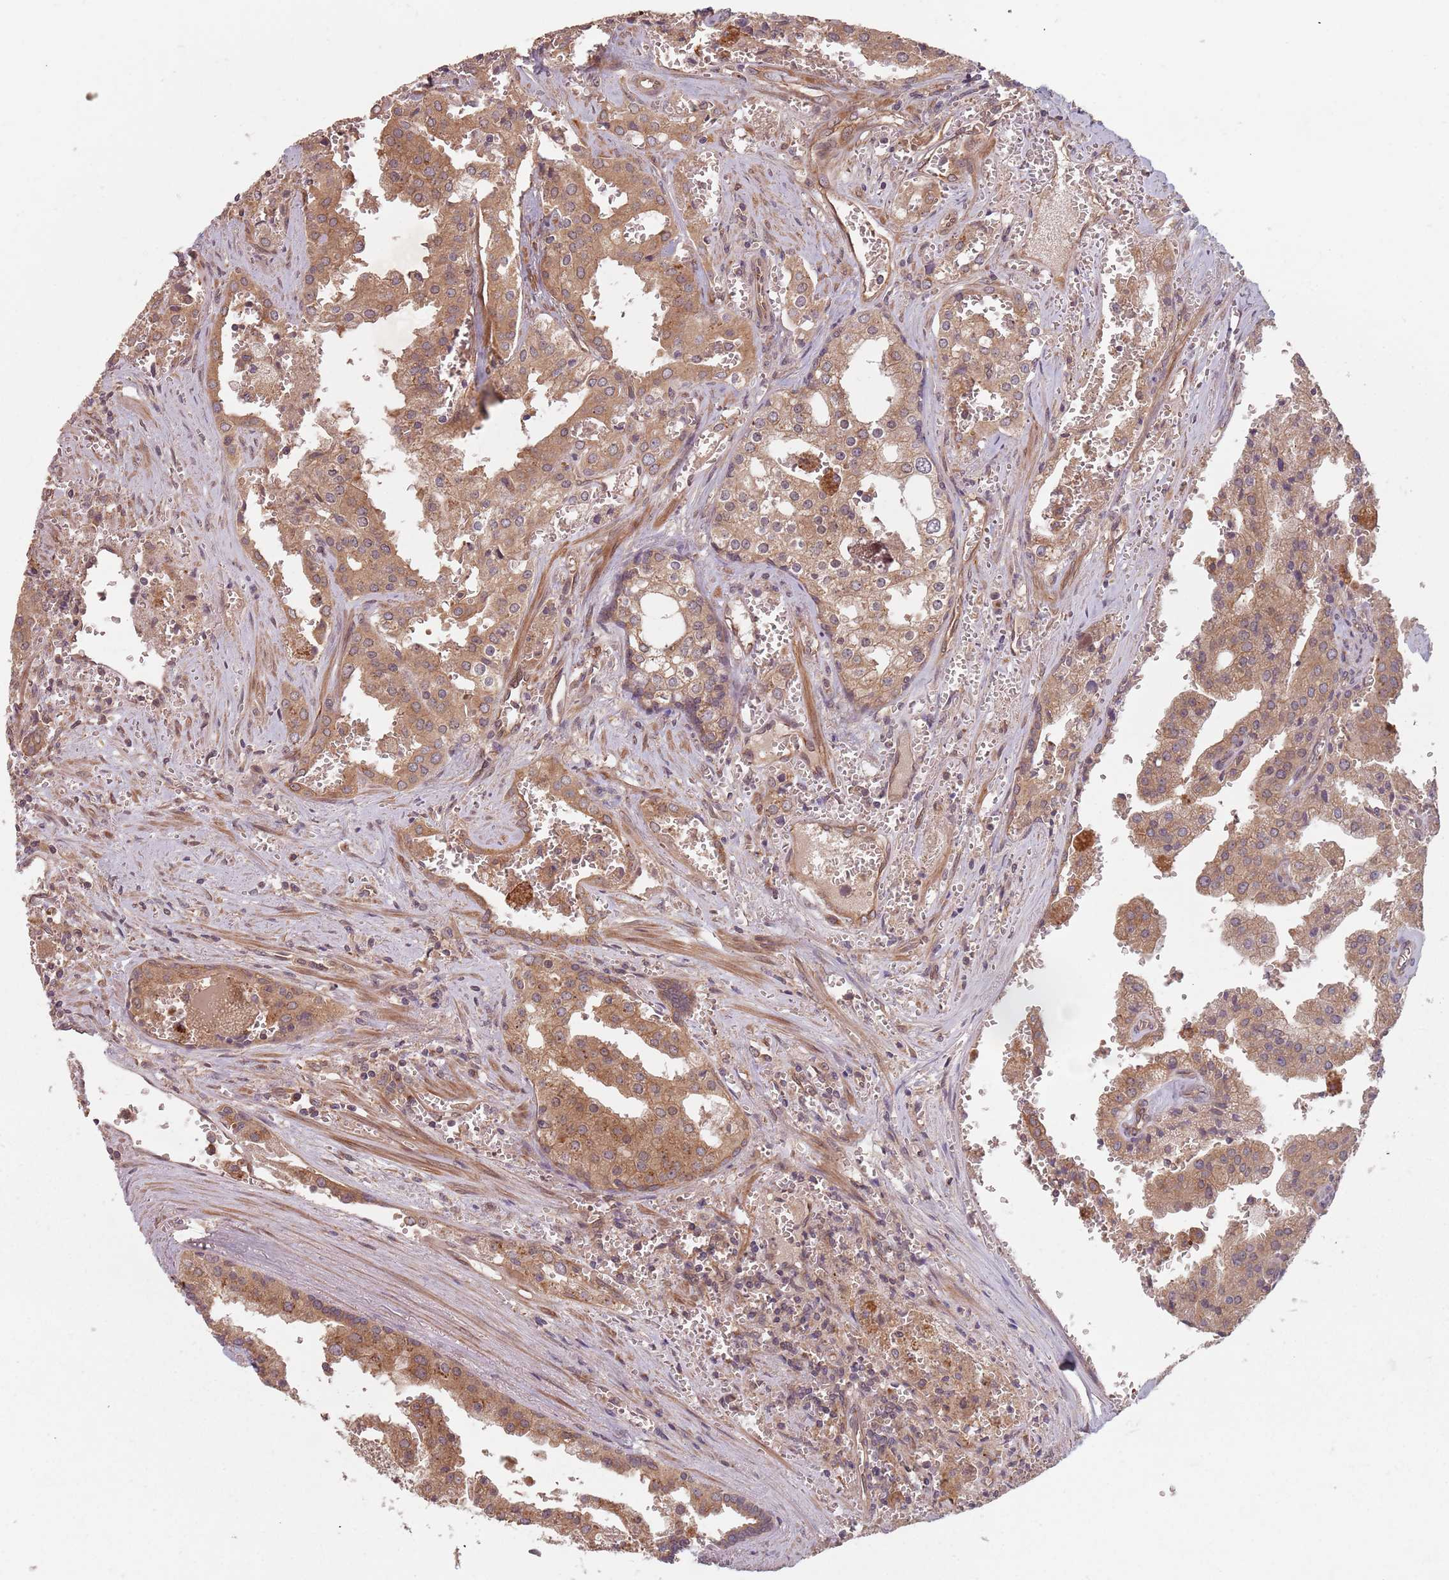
{"staining": {"intensity": "moderate", "quantity": ">75%", "location": "cytoplasmic/membranous"}, "tissue": "prostate cancer", "cell_type": "Tumor cells", "image_type": "cancer", "snomed": [{"axis": "morphology", "description": "Adenocarcinoma, High grade"}, {"axis": "topography", "description": "Prostate"}], "caption": "Protein staining of prostate cancer tissue exhibits moderate cytoplasmic/membranous positivity in about >75% of tumor cells.", "gene": "C3orf14", "patient": {"sex": "male", "age": 68}}